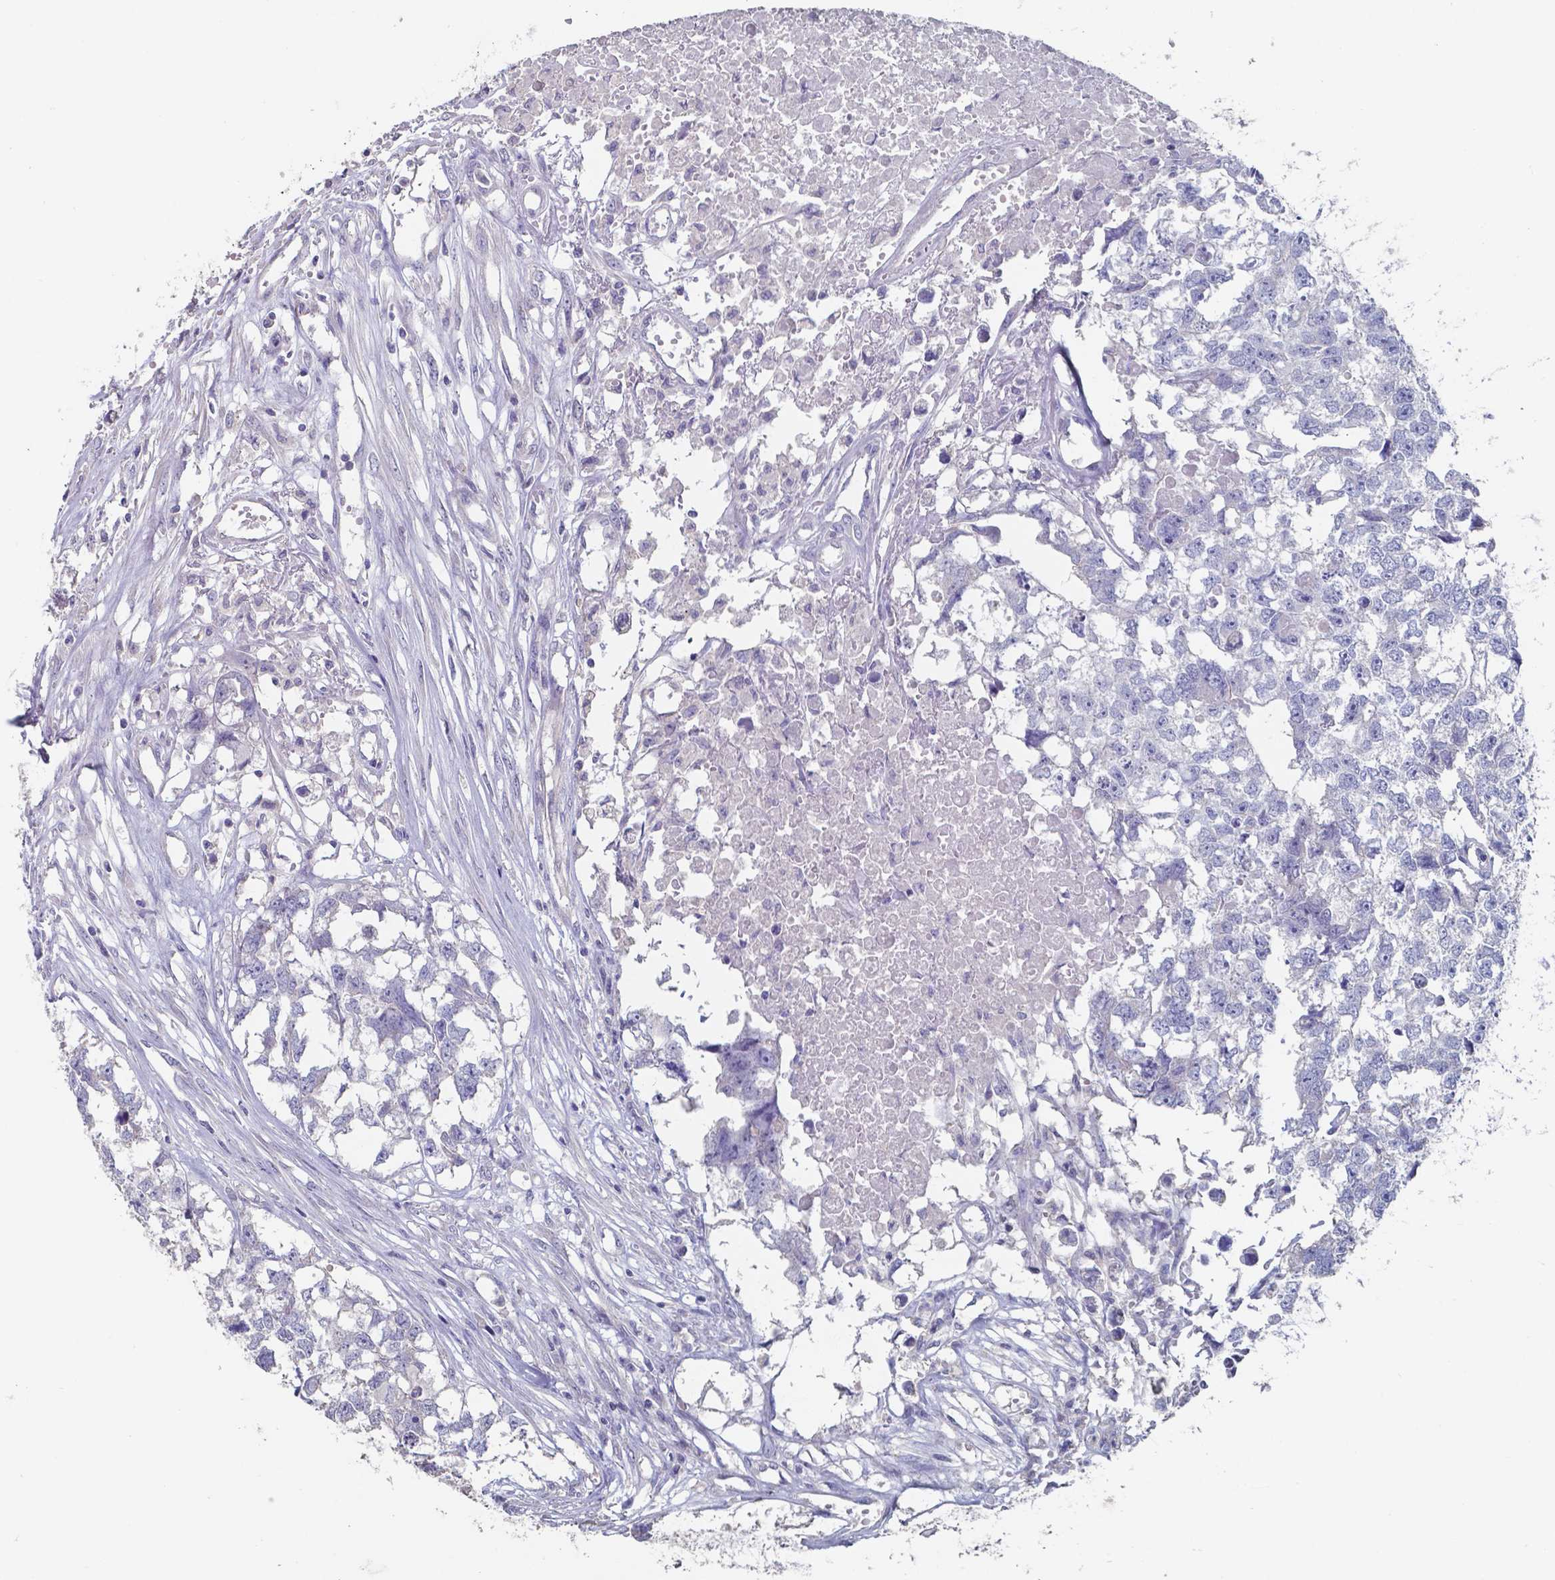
{"staining": {"intensity": "negative", "quantity": "none", "location": "none"}, "tissue": "testis cancer", "cell_type": "Tumor cells", "image_type": "cancer", "snomed": [{"axis": "morphology", "description": "Carcinoma, Embryonal, NOS"}, {"axis": "morphology", "description": "Teratoma, malignant, NOS"}, {"axis": "topography", "description": "Testis"}], "caption": "Immunohistochemical staining of testis cancer (embryonal carcinoma) displays no significant staining in tumor cells. Brightfield microscopy of immunohistochemistry stained with DAB (3,3'-diaminobenzidine) (brown) and hematoxylin (blue), captured at high magnification.", "gene": "FOXJ1", "patient": {"sex": "male", "age": 44}}